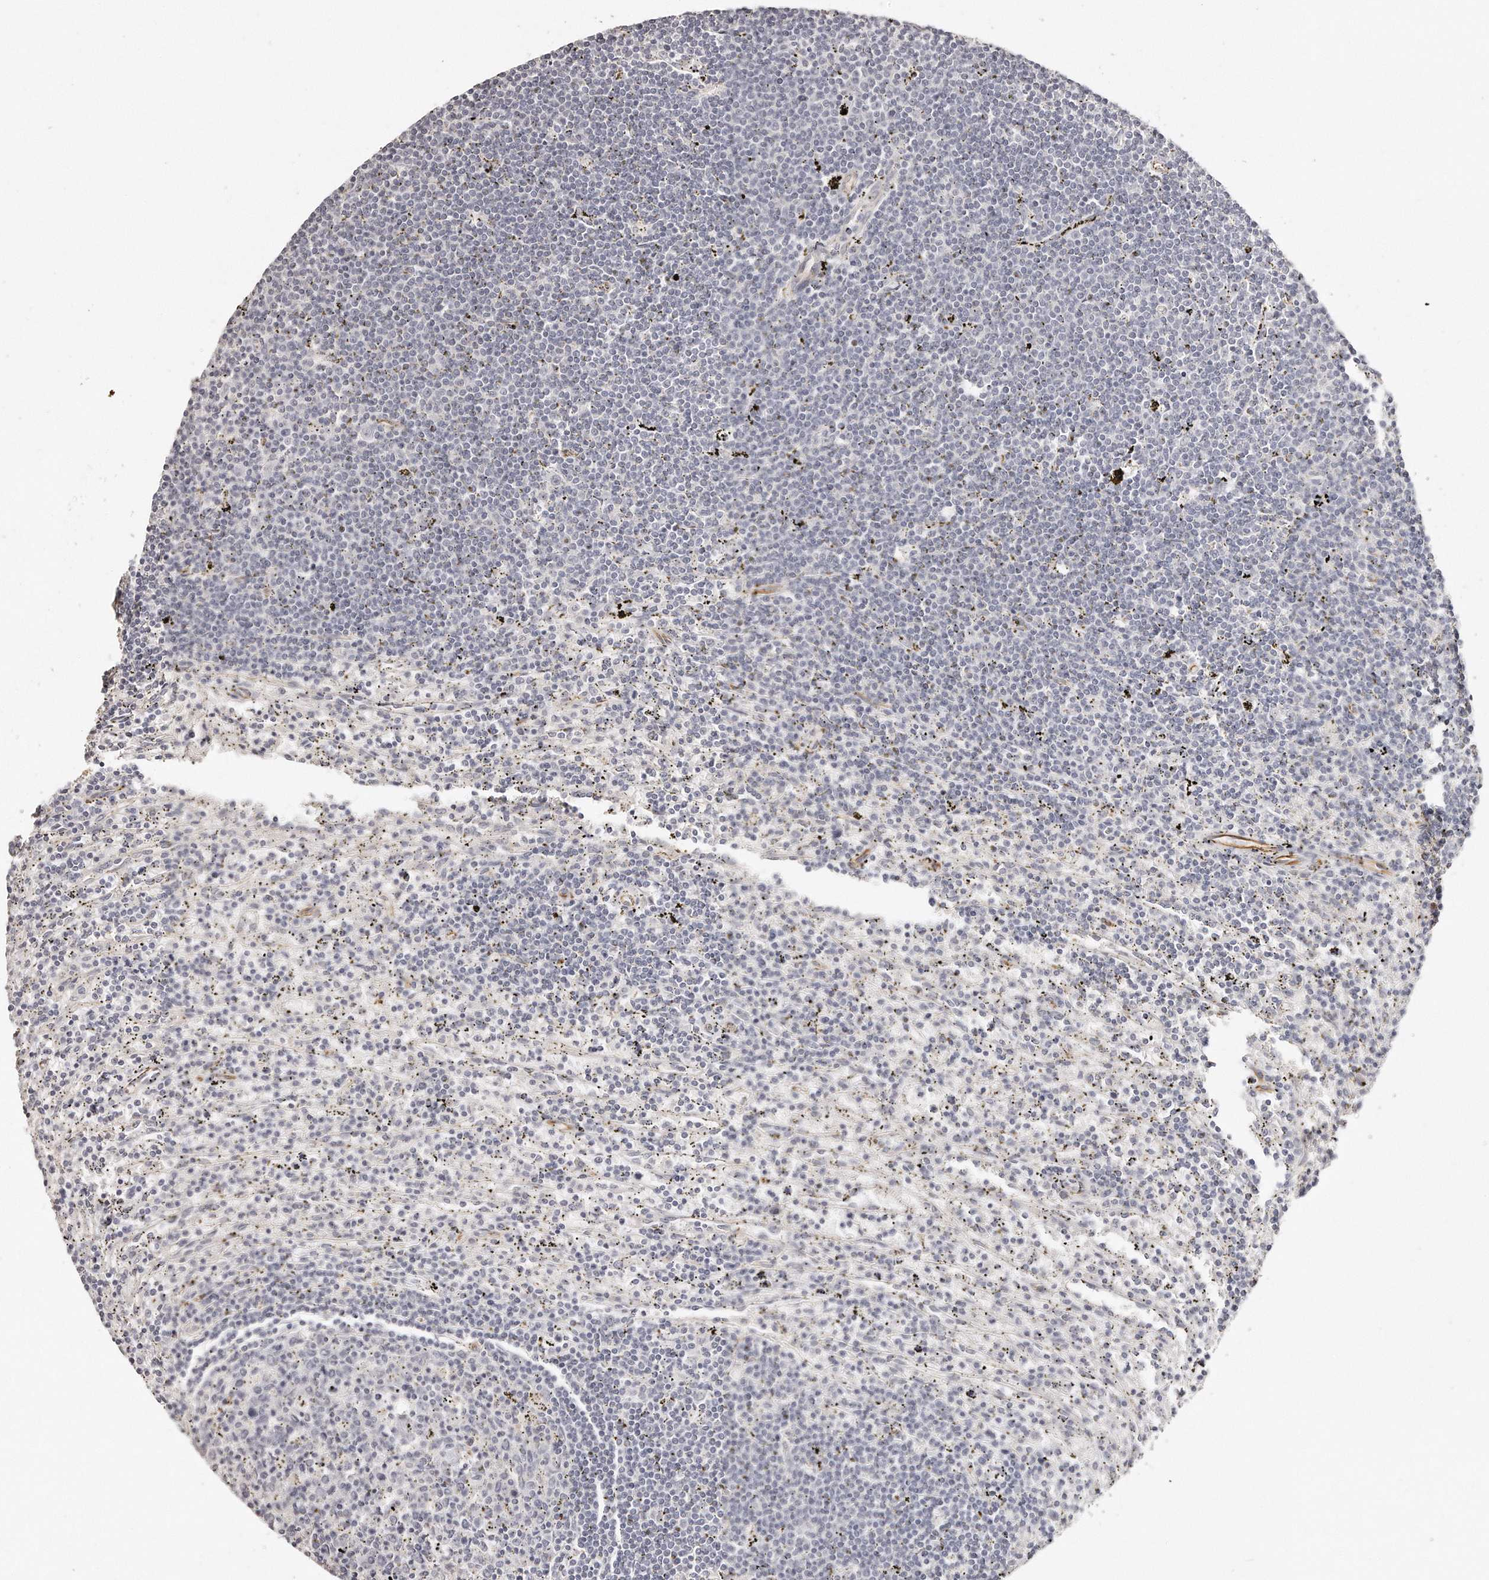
{"staining": {"intensity": "negative", "quantity": "none", "location": "none"}, "tissue": "lymphoma", "cell_type": "Tumor cells", "image_type": "cancer", "snomed": [{"axis": "morphology", "description": "Malignant lymphoma, non-Hodgkin's type, Low grade"}, {"axis": "topography", "description": "Spleen"}], "caption": "Human lymphoma stained for a protein using immunohistochemistry (IHC) shows no expression in tumor cells.", "gene": "ZYG11A", "patient": {"sex": "male", "age": 76}}